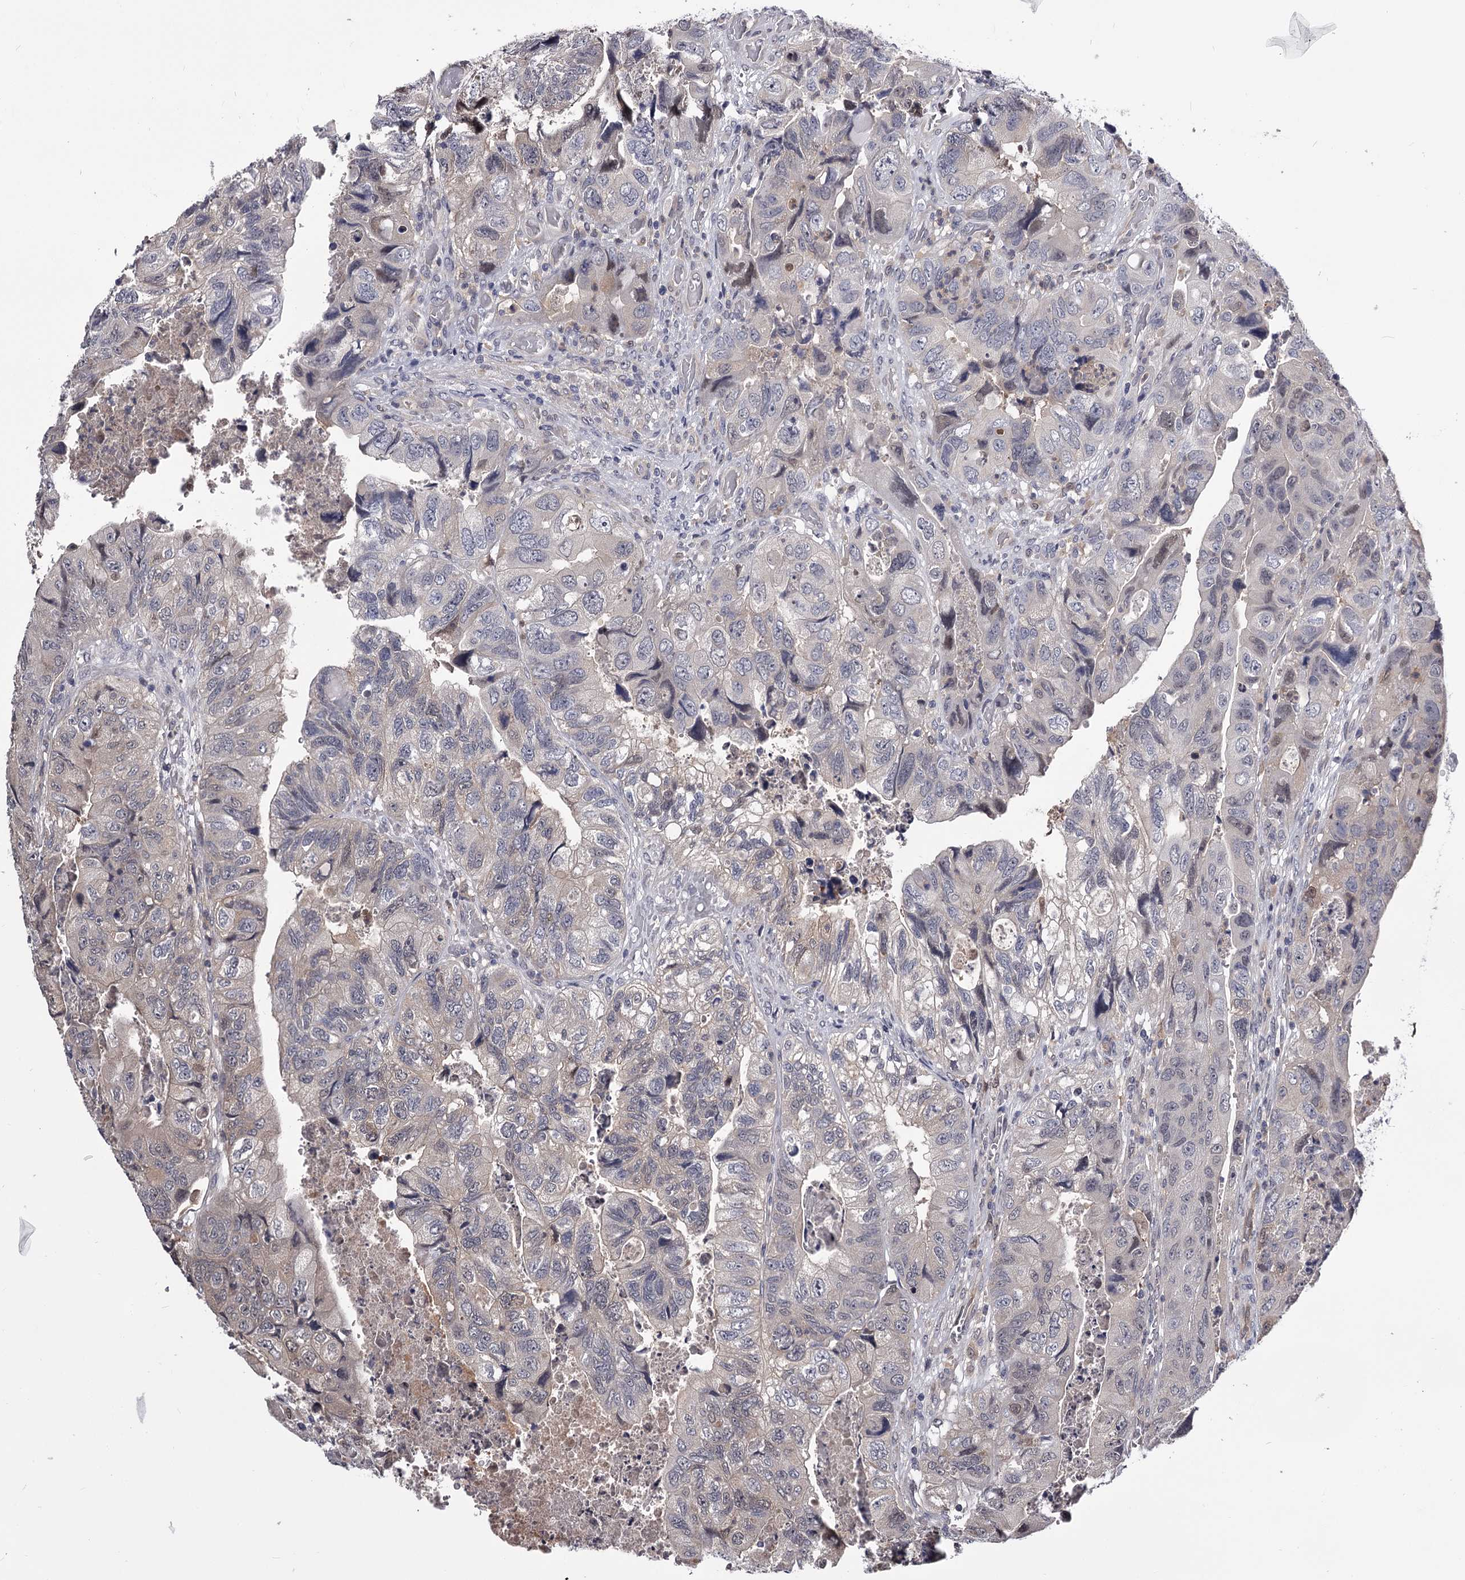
{"staining": {"intensity": "weak", "quantity": "<25%", "location": "nuclear"}, "tissue": "colorectal cancer", "cell_type": "Tumor cells", "image_type": "cancer", "snomed": [{"axis": "morphology", "description": "Adenocarcinoma, NOS"}, {"axis": "topography", "description": "Rectum"}], "caption": "The image demonstrates no staining of tumor cells in colorectal adenocarcinoma.", "gene": "GSTO1", "patient": {"sex": "male", "age": 63}}